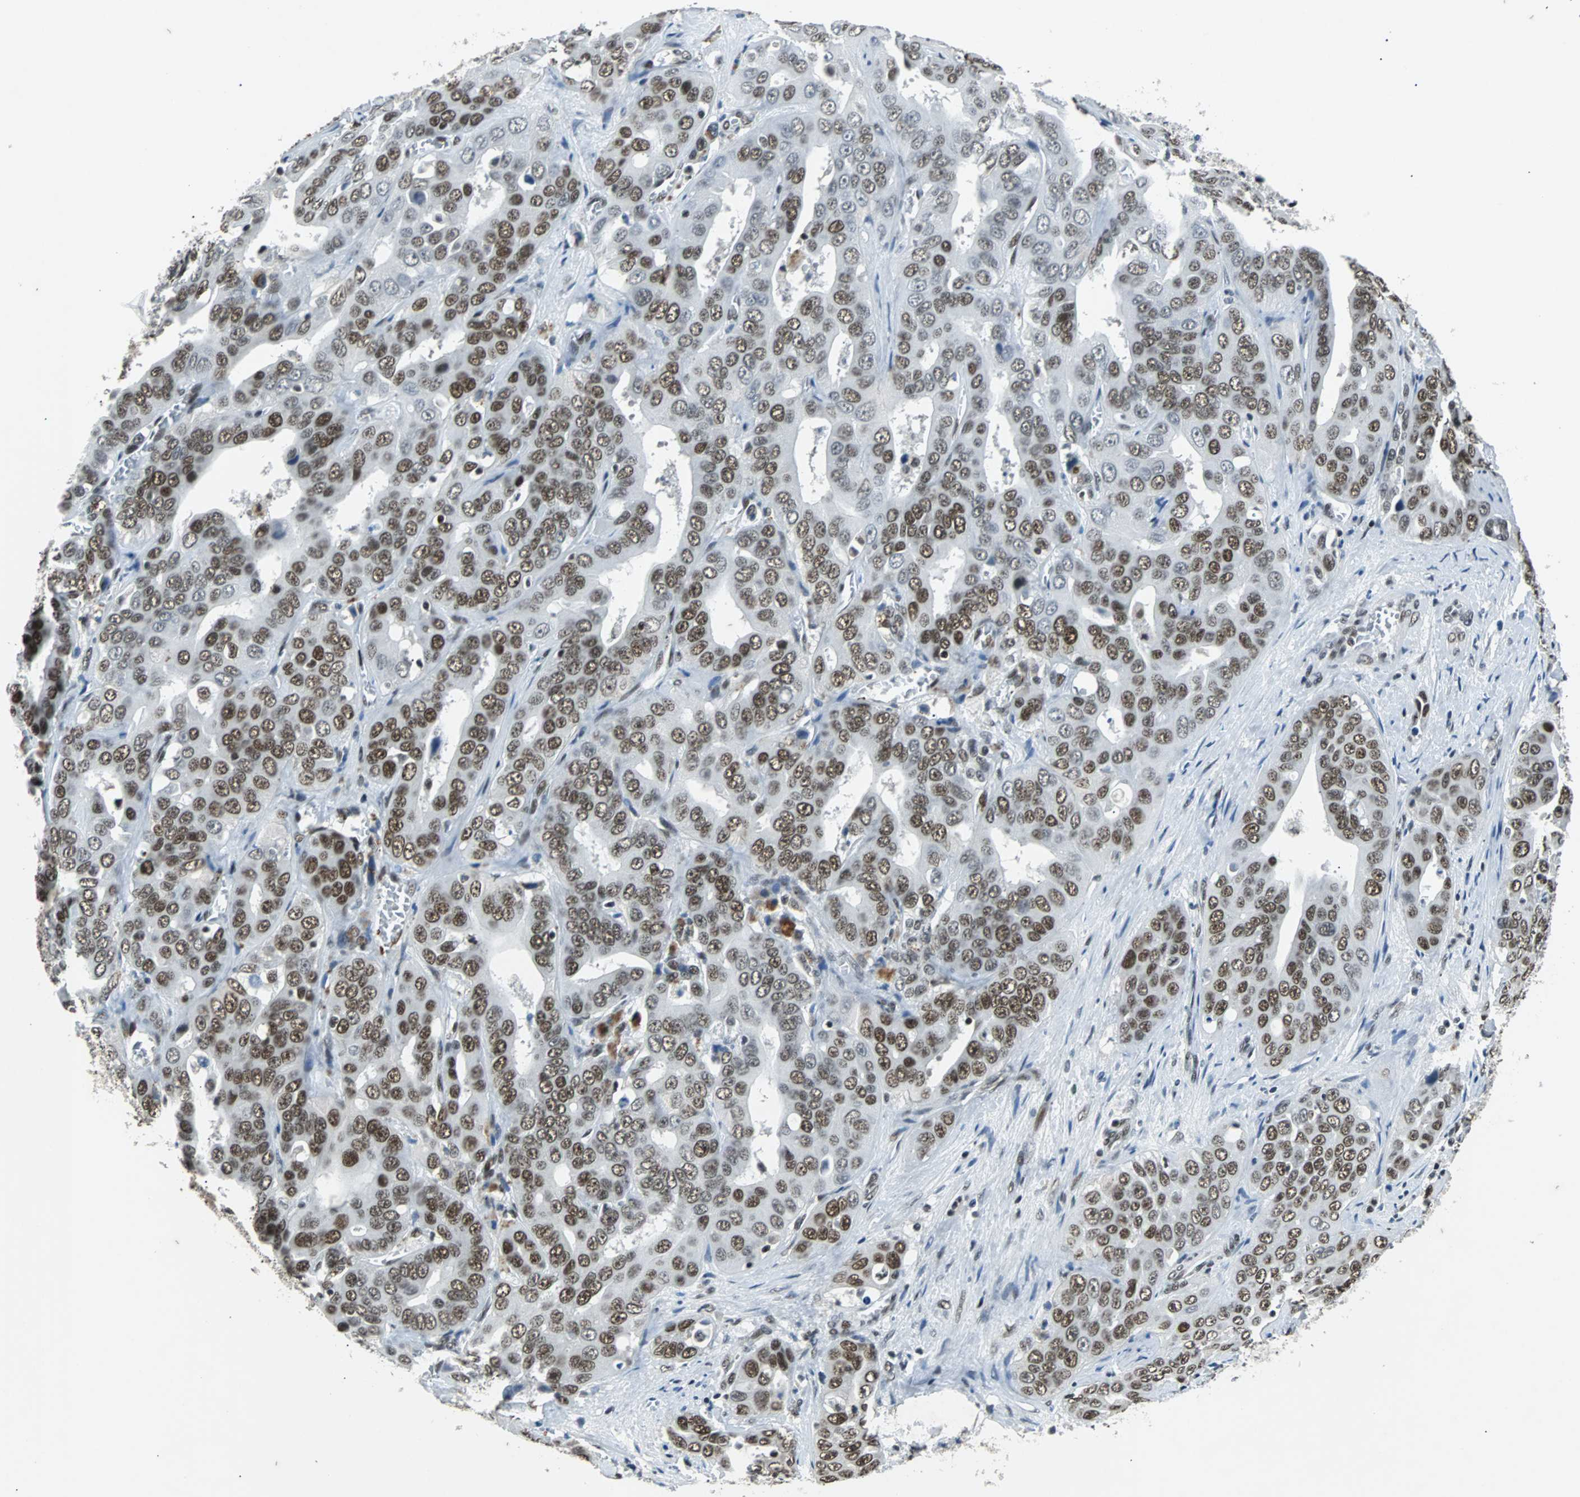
{"staining": {"intensity": "strong", "quantity": ">75%", "location": "nuclear"}, "tissue": "liver cancer", "cell_type": "Tumor cells", "image_type": "cancer", "snomed": [{"axis": "morphology", "description": "Cholangiocarcinoma"}, {"axis": "topography", "description": "Liver"}], "caption": "This is a histology image of IHC staining of cholangiocarcinoma (liver), which shows strong staining in the nuclear of tumor cells.", "gene": "GATAD2A", "patient": {"sex": "female", "age": 52}}